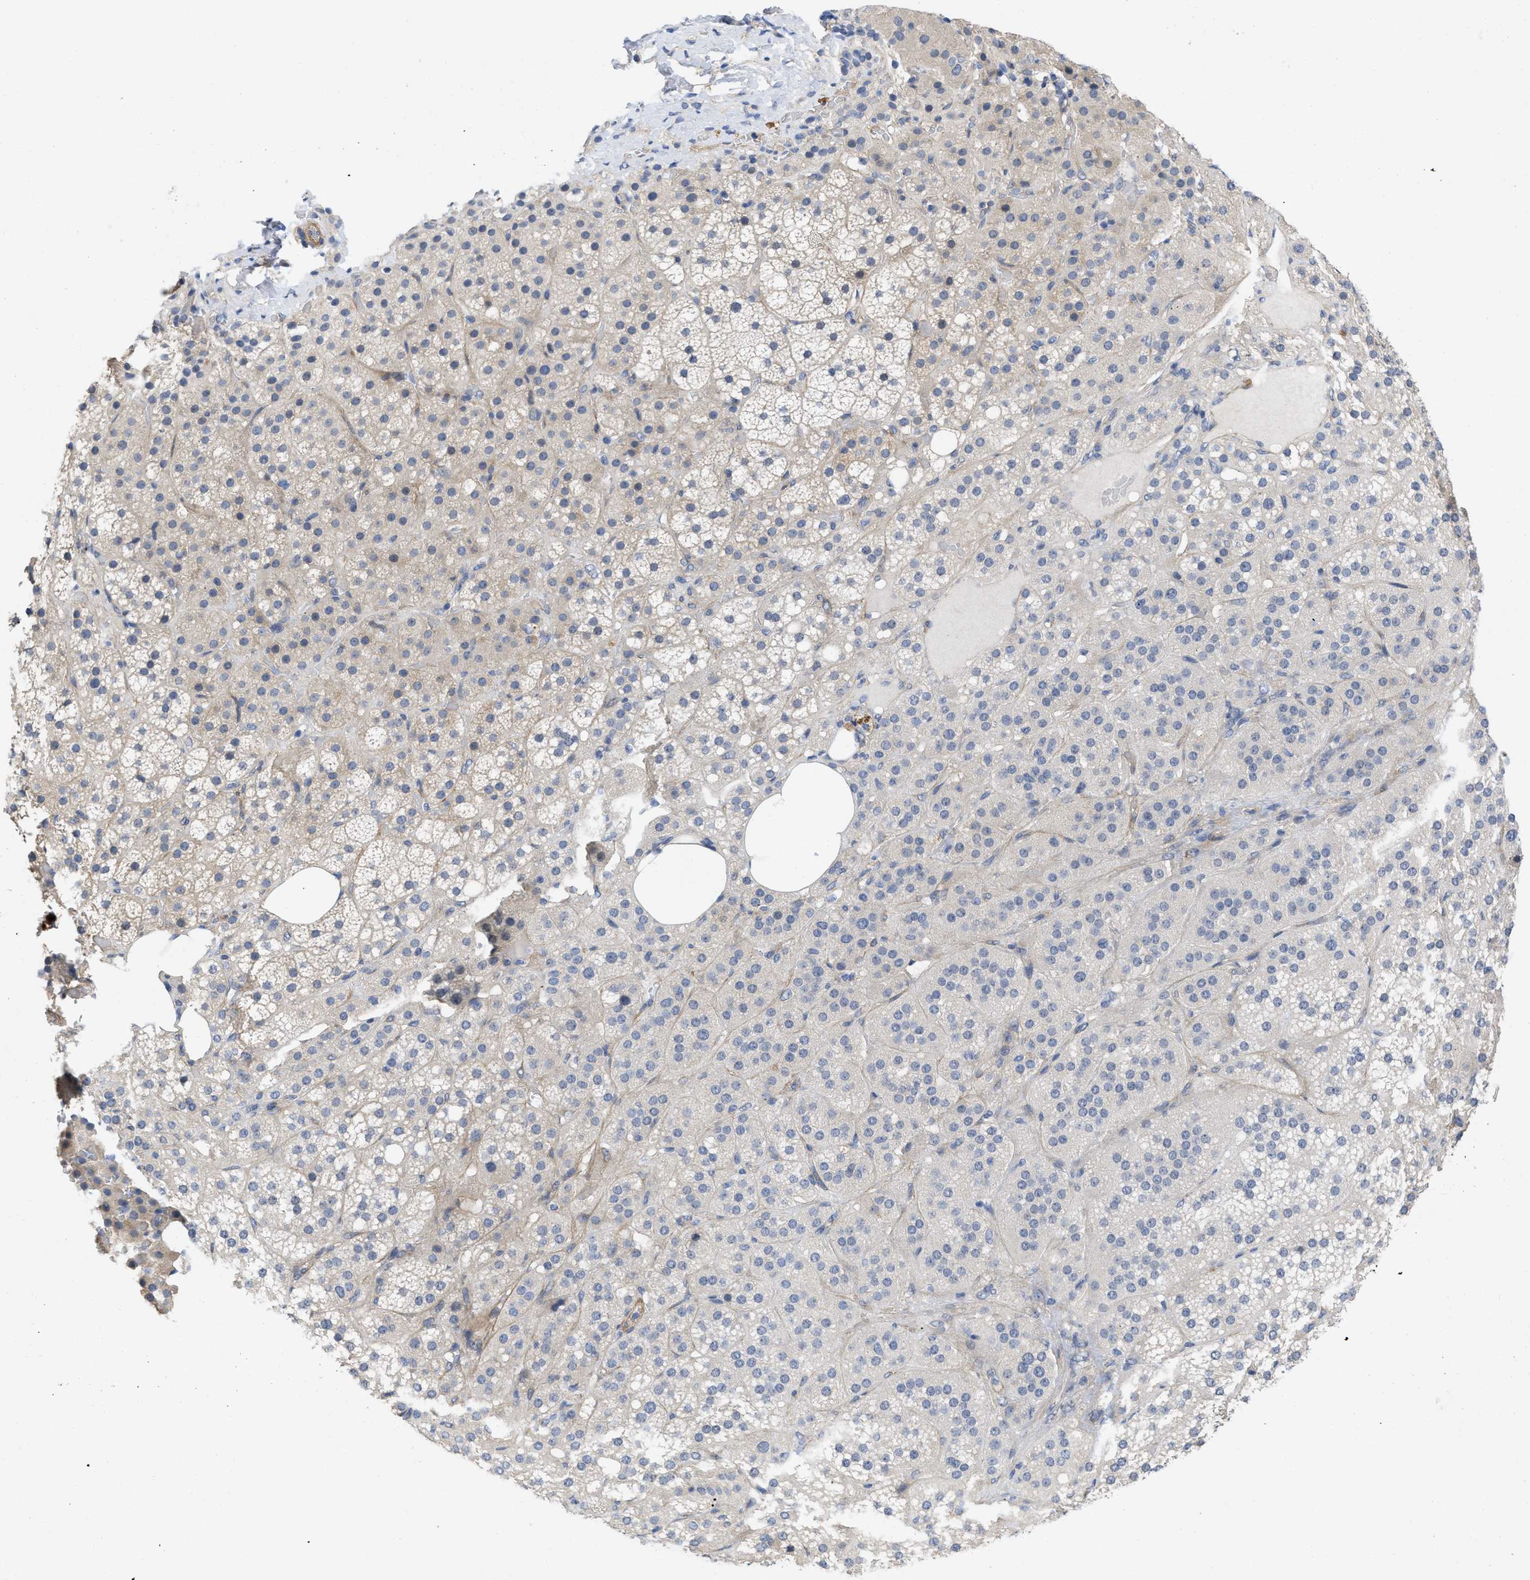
{"staining": {"intensity": "weak", "quantity": "25%-75%", "location": "cytoplasmic/membranous"}, "tissue": "adrenal gland", "cell_type": "Glandular cells", "image_type": "normal", "snomed": [{"axis": "morphology", "description": "Normal tissue, NOS"}, {"axis": "topography", "description": "Adrenal gland"}], "caption": "Immunohistochemistry of unremarkable human adrenal gland exhibits low levels of weak cytoplasmic/membranous expression in about 25%-75% of glandular cells.", "gene": "ARHGEF26", "patient": {"sex": "female", "age": 59}}